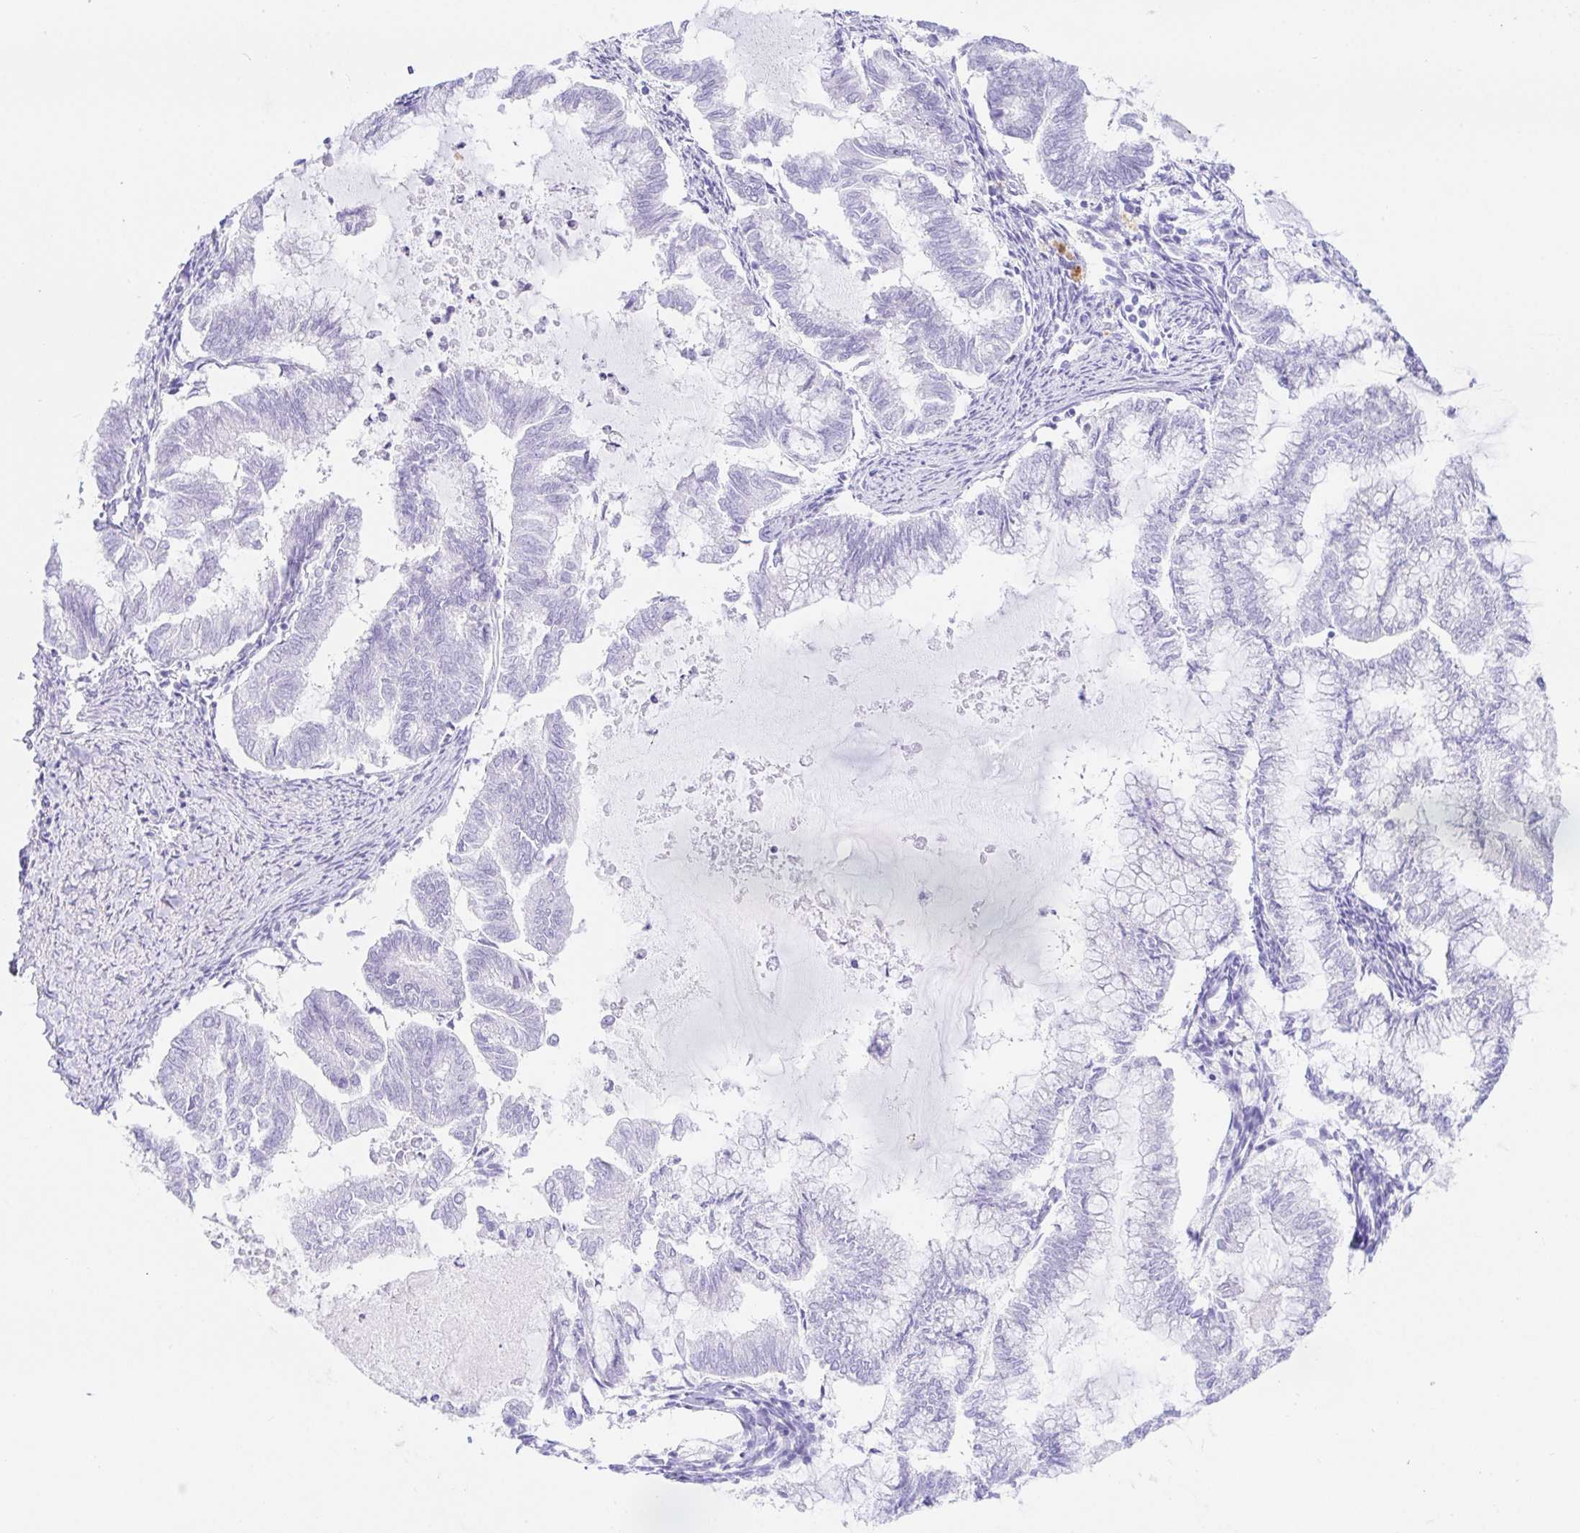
{"staining": {"intensity": "negative", "quantity": "none", "location": "none"}, "tissue": "endometrial cancer", "cell_type": "Tumor cells", "image_type": "cancer", "snomed": [{"axis": "morphology", "description": "Adenocarcinoma, NOS"}, {"axis": "topography", "description": "Endometrium"}], "caption": "Image shows no protein positivity in tumor cells of endometrial adenocarcinoma tissue.", "gene": "PAX8", "patient": {"sex": "female", "age": 79}}